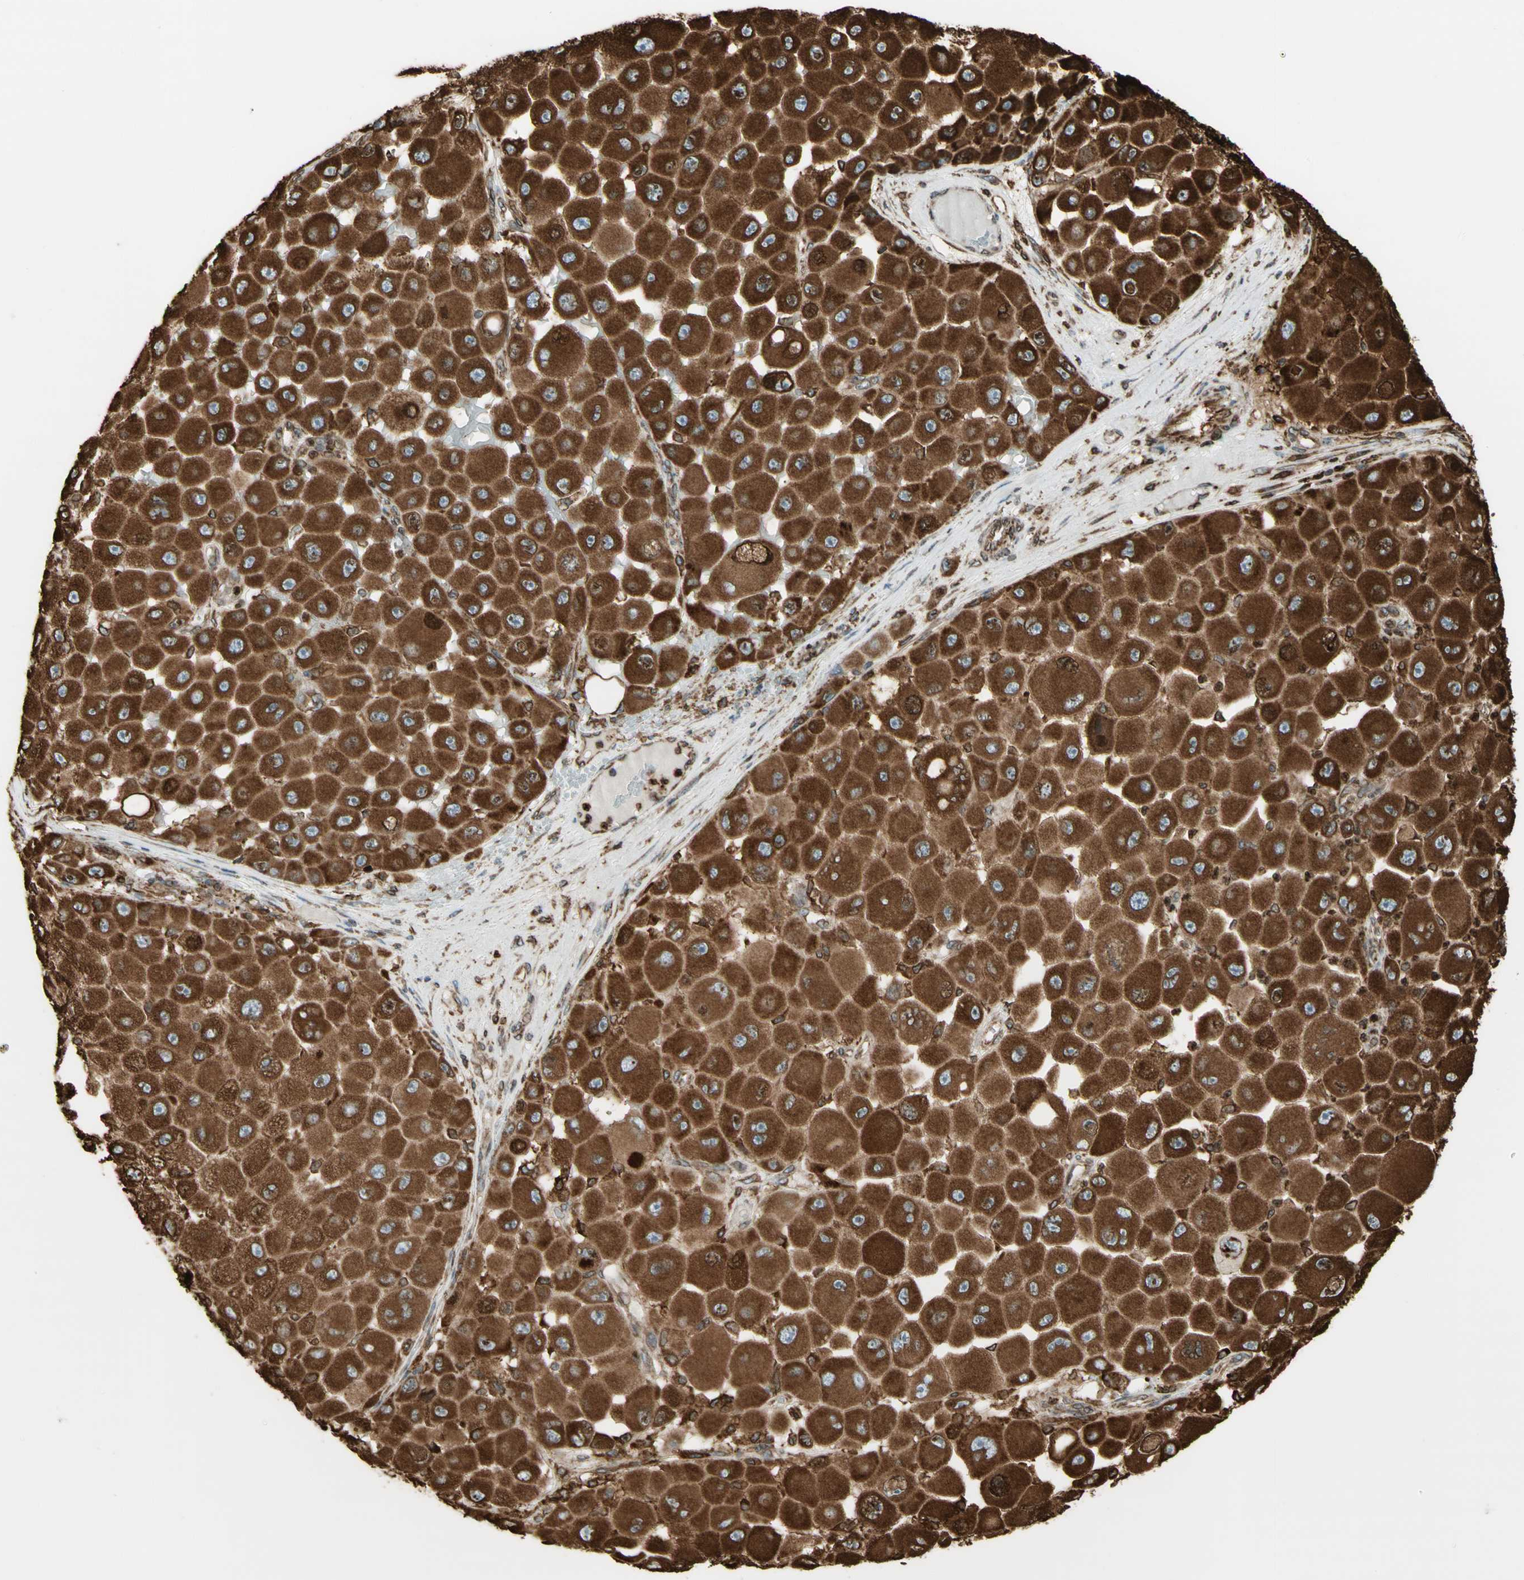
{"staining": {"intensity": "strong", "quantity": ">75%", "location": "cytoplasmic/membranous"}, "tissue": "melanoma", "cell_type": "Tumor cells", "image_type": "cancer", "snomed": [{"axis": "morphology", "description": "Malignant melanoma, NOS"}, {"axis": "topography", "description": "Skin"}], "caption": "Strong cytoplasmic/membranous expression is seen in about >75% of tumor cells in melanoma.", "gene": "CANX", "patient": {"sex": "female", "age": 81}}